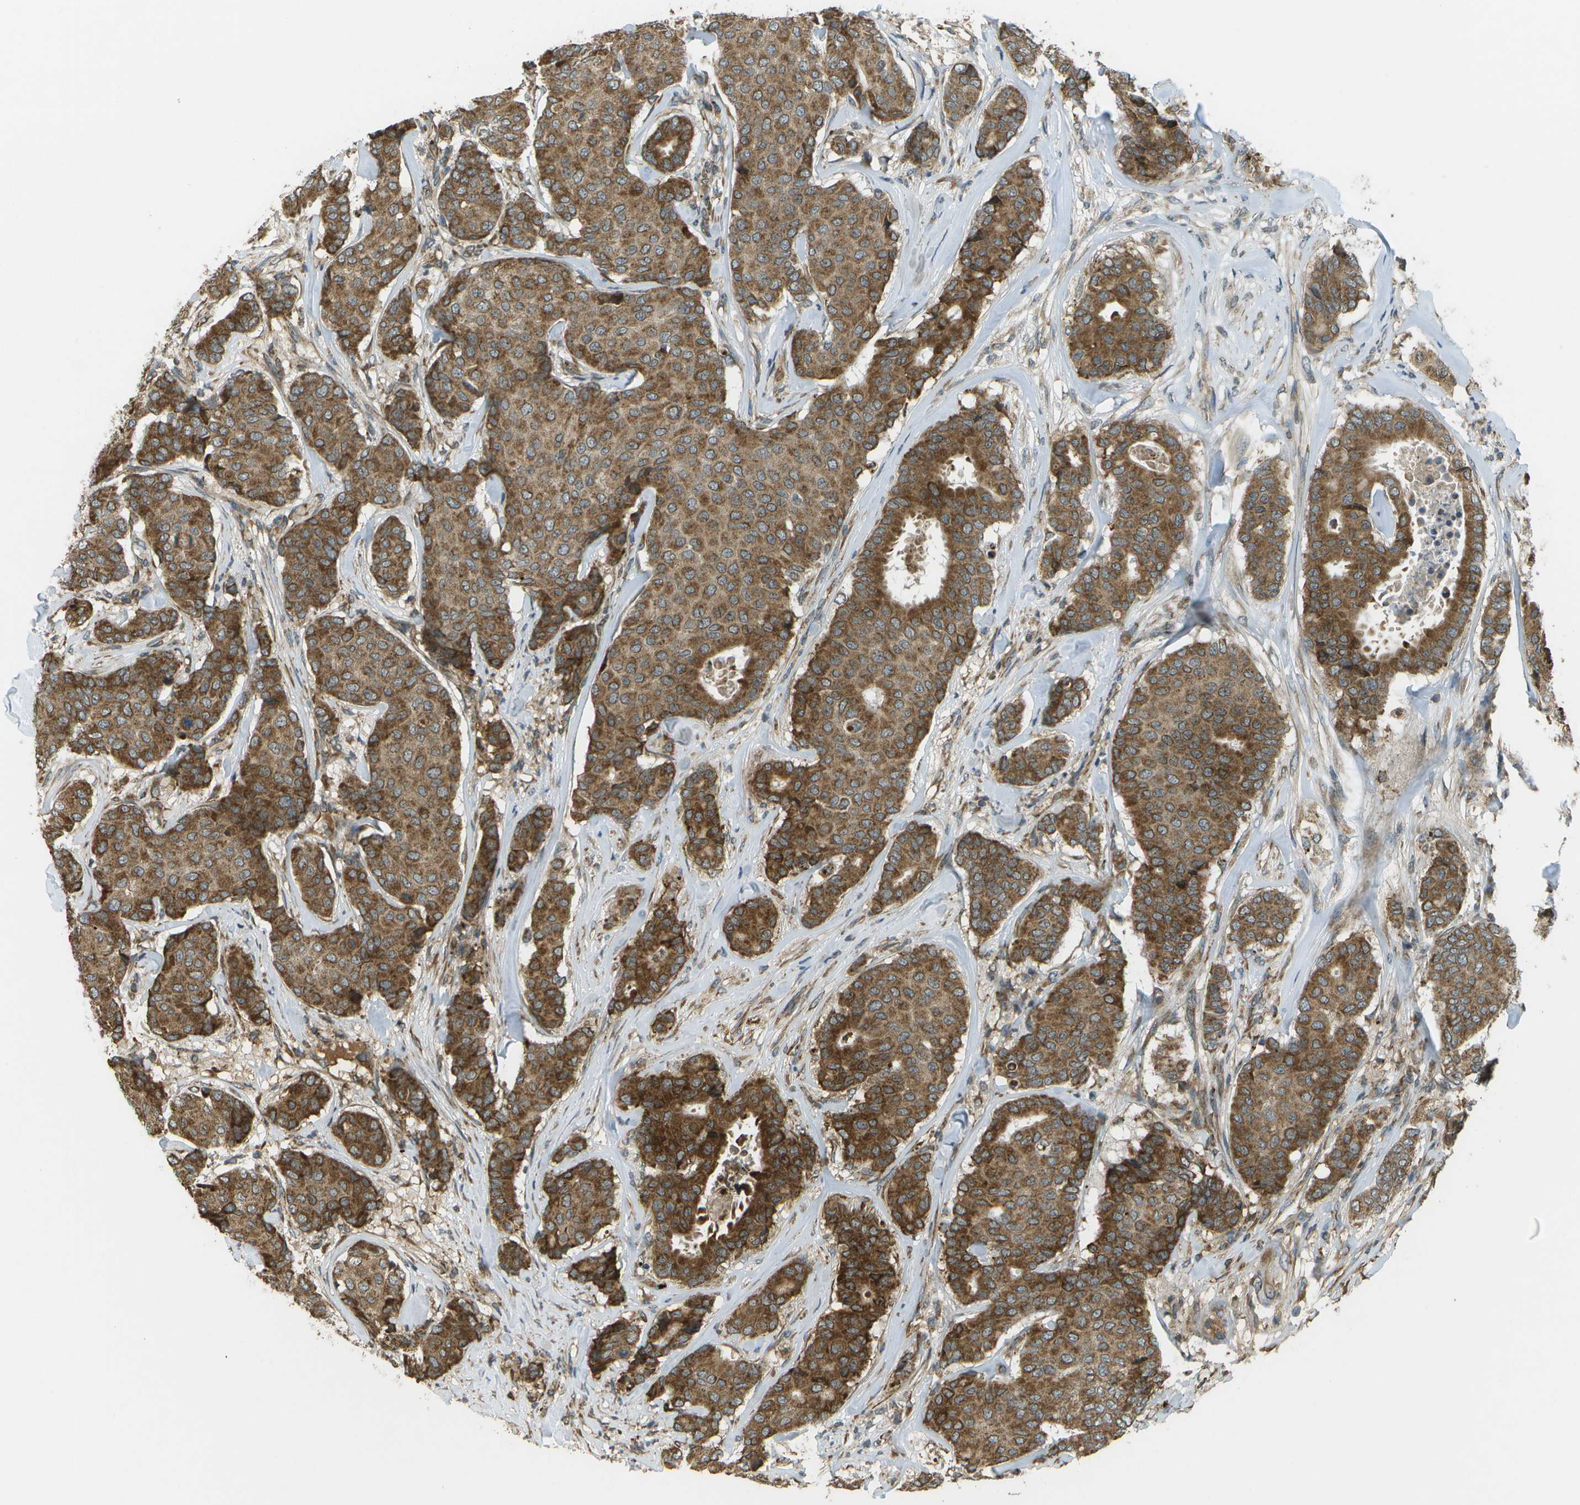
{"staining": {"intensity": "moderate", "quantity": ">75%", "location": "cytoplasmic/membranous"}, "tissue": "breast cancer", "cell_type": "Tumor cells", "image_type": "cancer", "snomed": [{"axis": "morphology", "description": "Duct carcinoma"}, {"axis": "topography", "description": "Breast"}], "caption": "Immunohistochemical staining of human breast cancer (infiltrating ductal carcinoma) displays moderate cytoplasmic/membranous protein positivity in approximately >75% of tumor cells.", "gene": "USP30", "patient": {"sex": "female", "age": 75}}